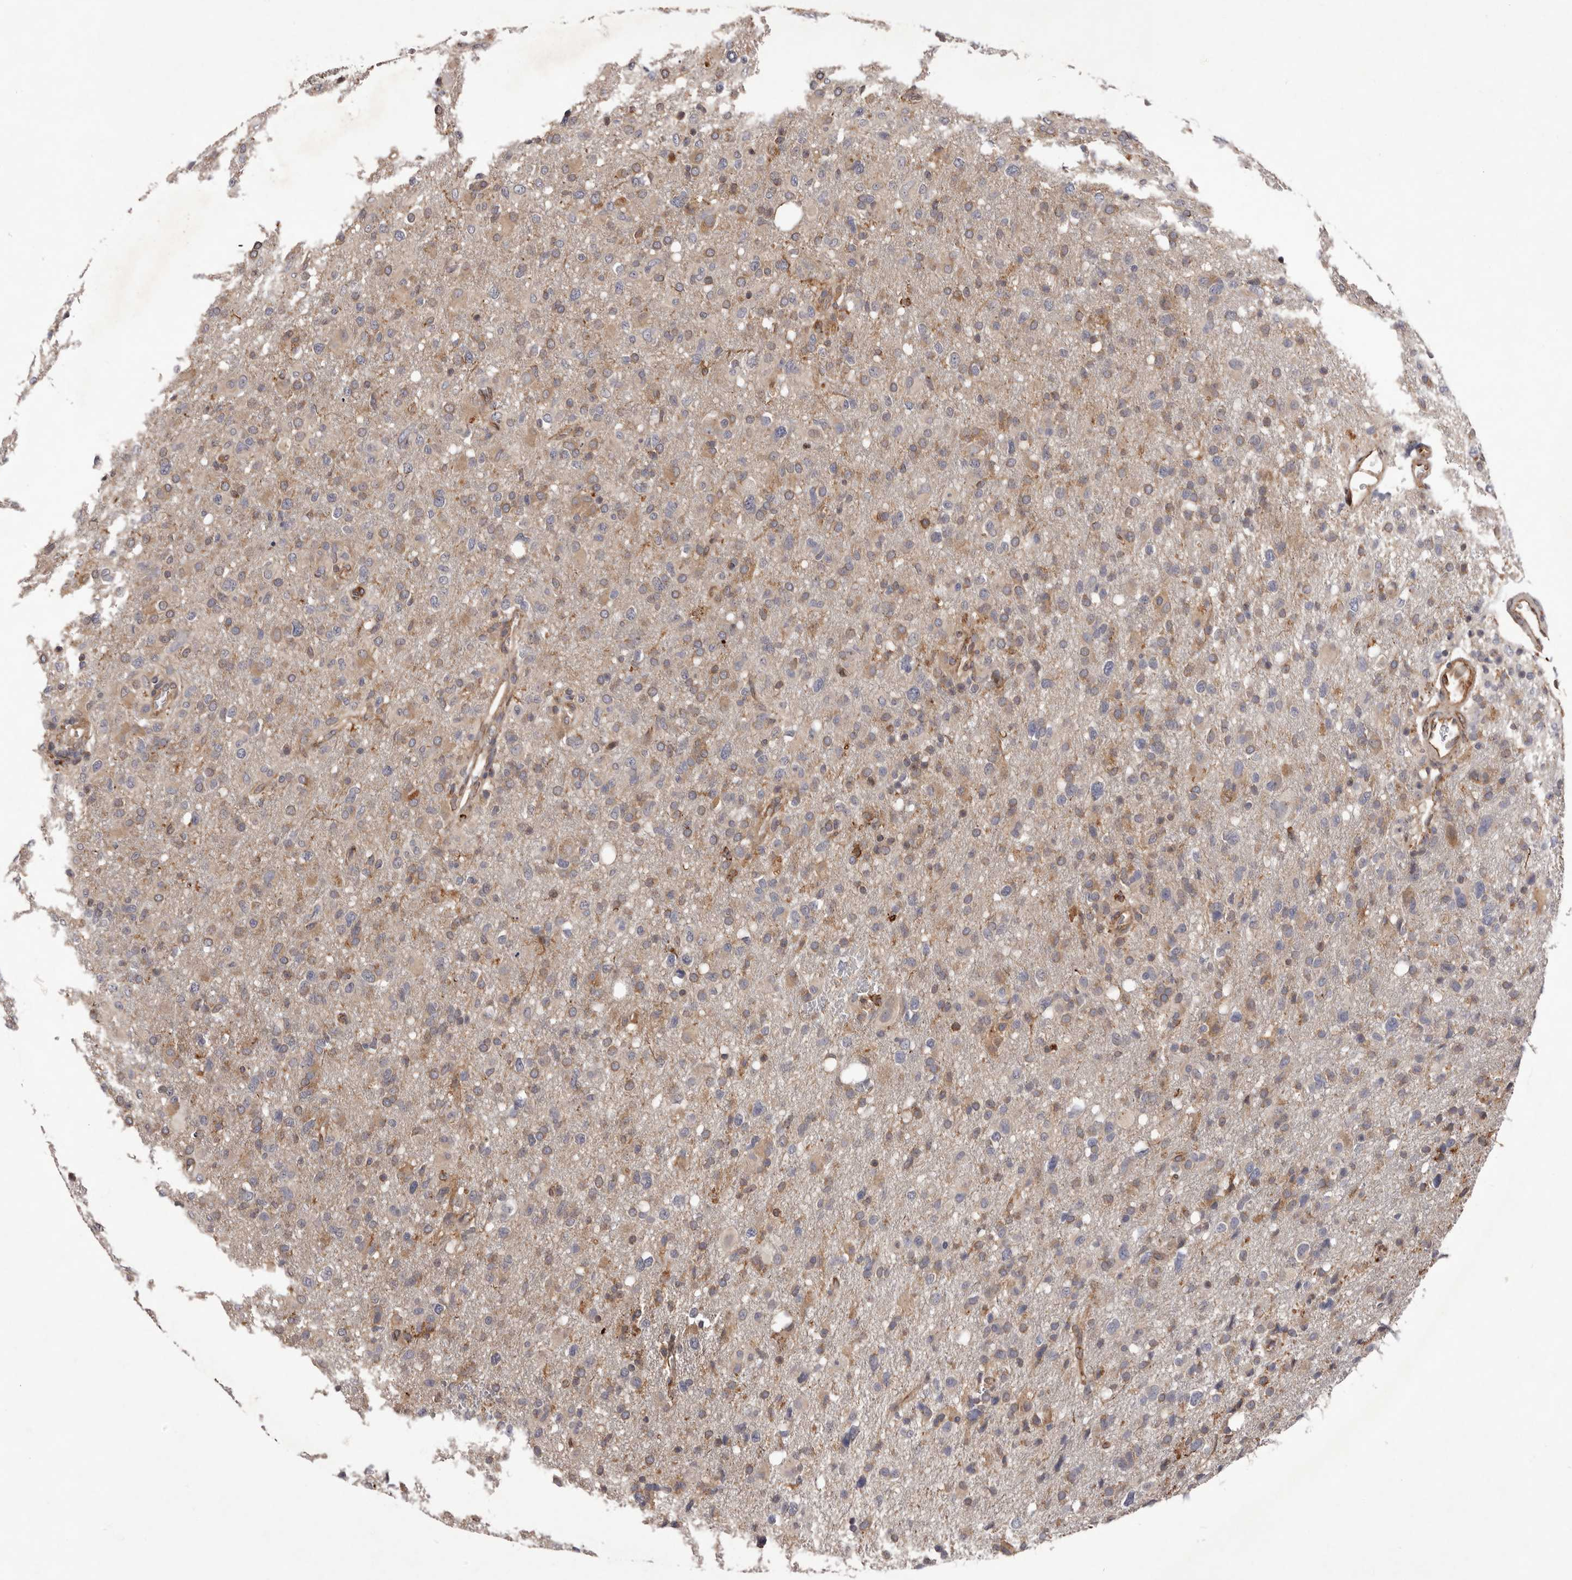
{"staining": {"intensity": "moderate", "quantity": "25%-75%", "location": "cytoplasmic/membranous"}, "tissue": "glioma", "cell_type": "Tumor cells", "image_type": "cancer", "snomed": [{"axis": "morphology", "description": "Glioma, malignant, High grade"}, {"axis": "topography", "description": "Brain"}], "caption": "High-magnification brightfield microscopy of malignant glioma (high-grade) stained with DAB (brown) and counterstained with hematoxylin (blue). tumor cells exhibit moderate cytoplasmic/membranous staining is identified in about25%-75% of cells. (DAB (3,3'-diaminobenzidine) = brown stain, brightfield microscopy at high magnification).", "gene": "GADD45B", "patient": {"sex": "female", "age": 57}}